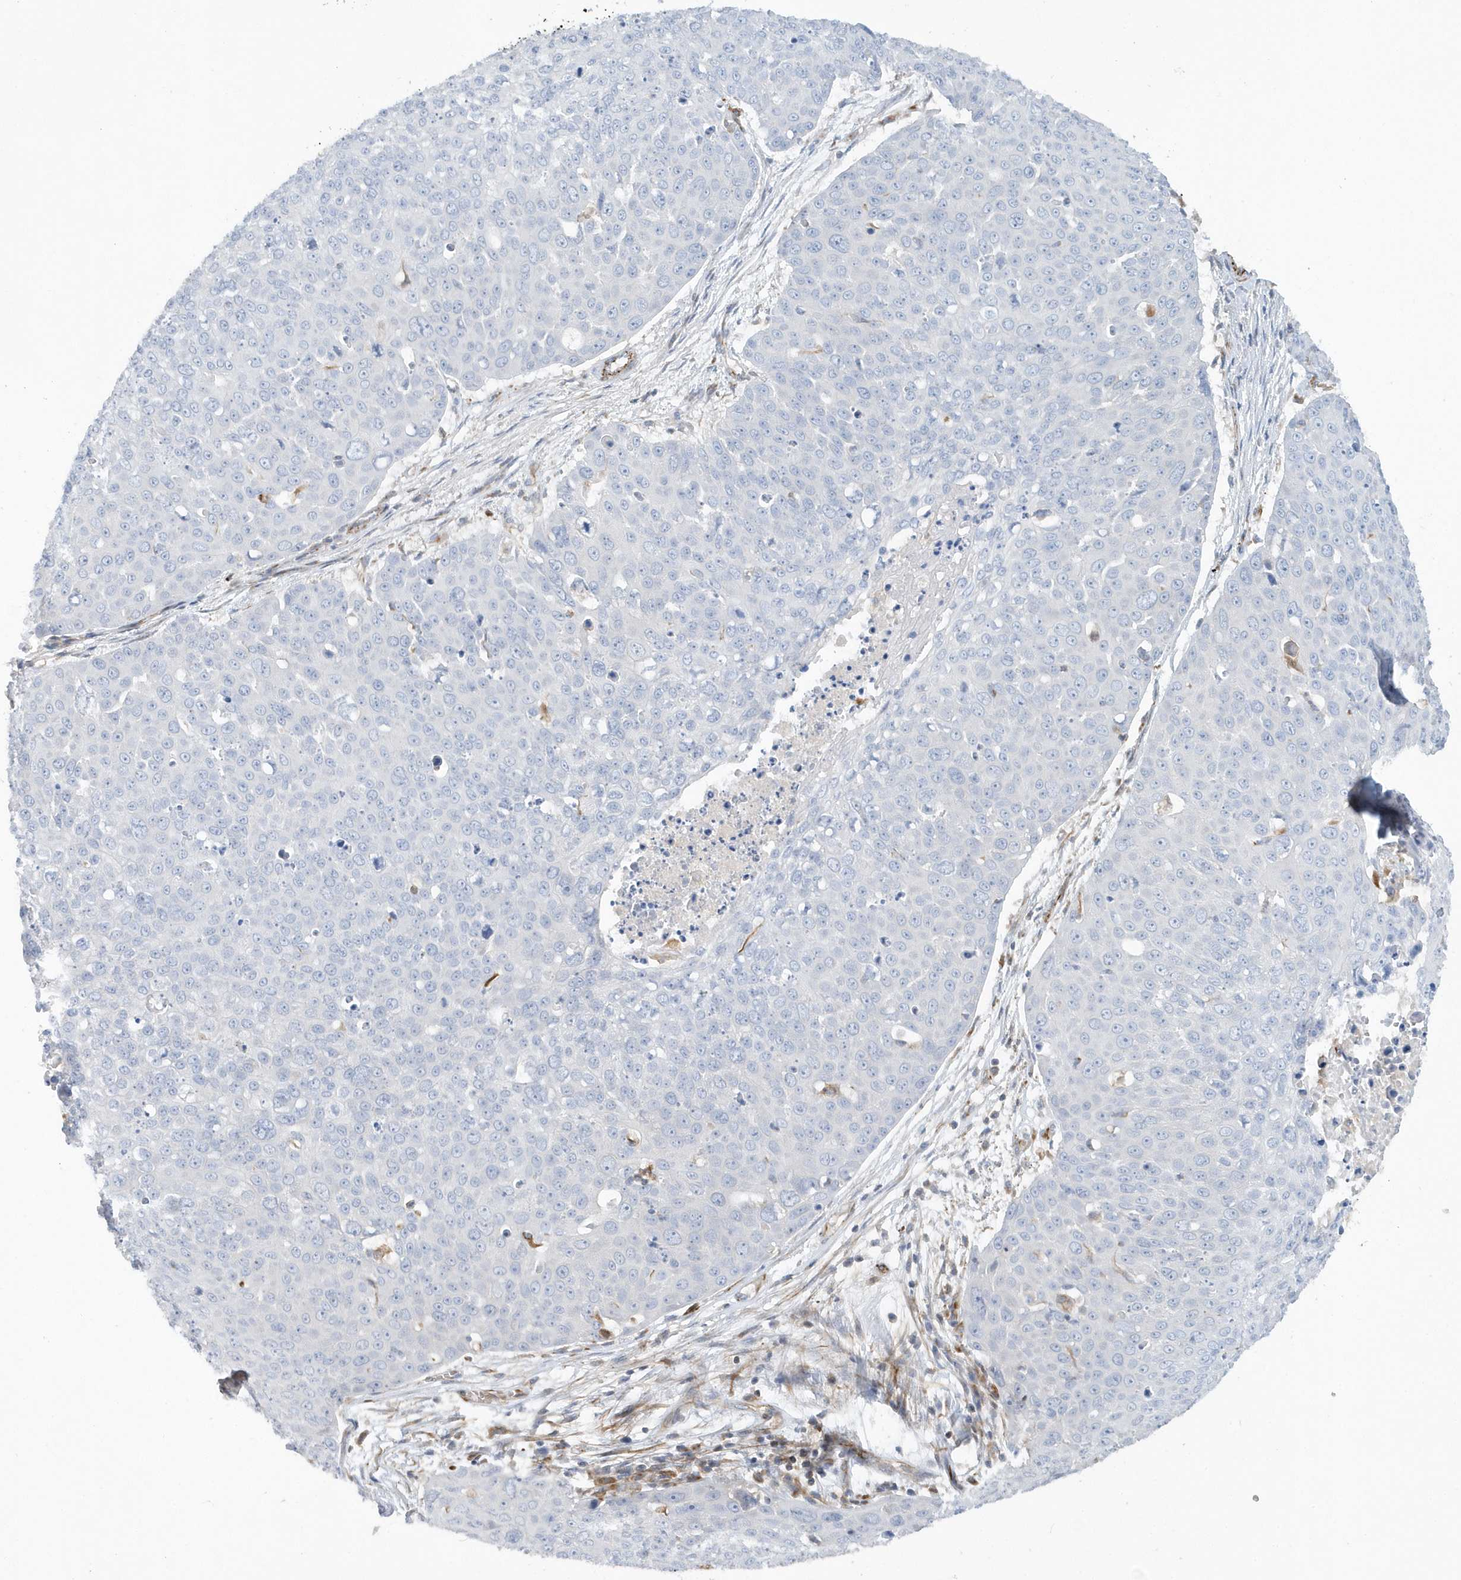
{"staining": {"intensity": "negative", "quantity": "none", "location": "none"}, "tissue": "skin cancer", "cell_type": "Tumor cells", "image_type": "cancer", "snomed": [{"axis": "morphology", "description": "Squamous cell carcinoma, NOS"}, {"axis": "topography", "description": "Skin"}], "caption": "Histopathology image shows no significant protein expression in tumor cells of skin cancer. (IHC, brightfield microscopy, high magnification).", "gene": "RAB17", "patient": {"sex": "male", "age": 71}}